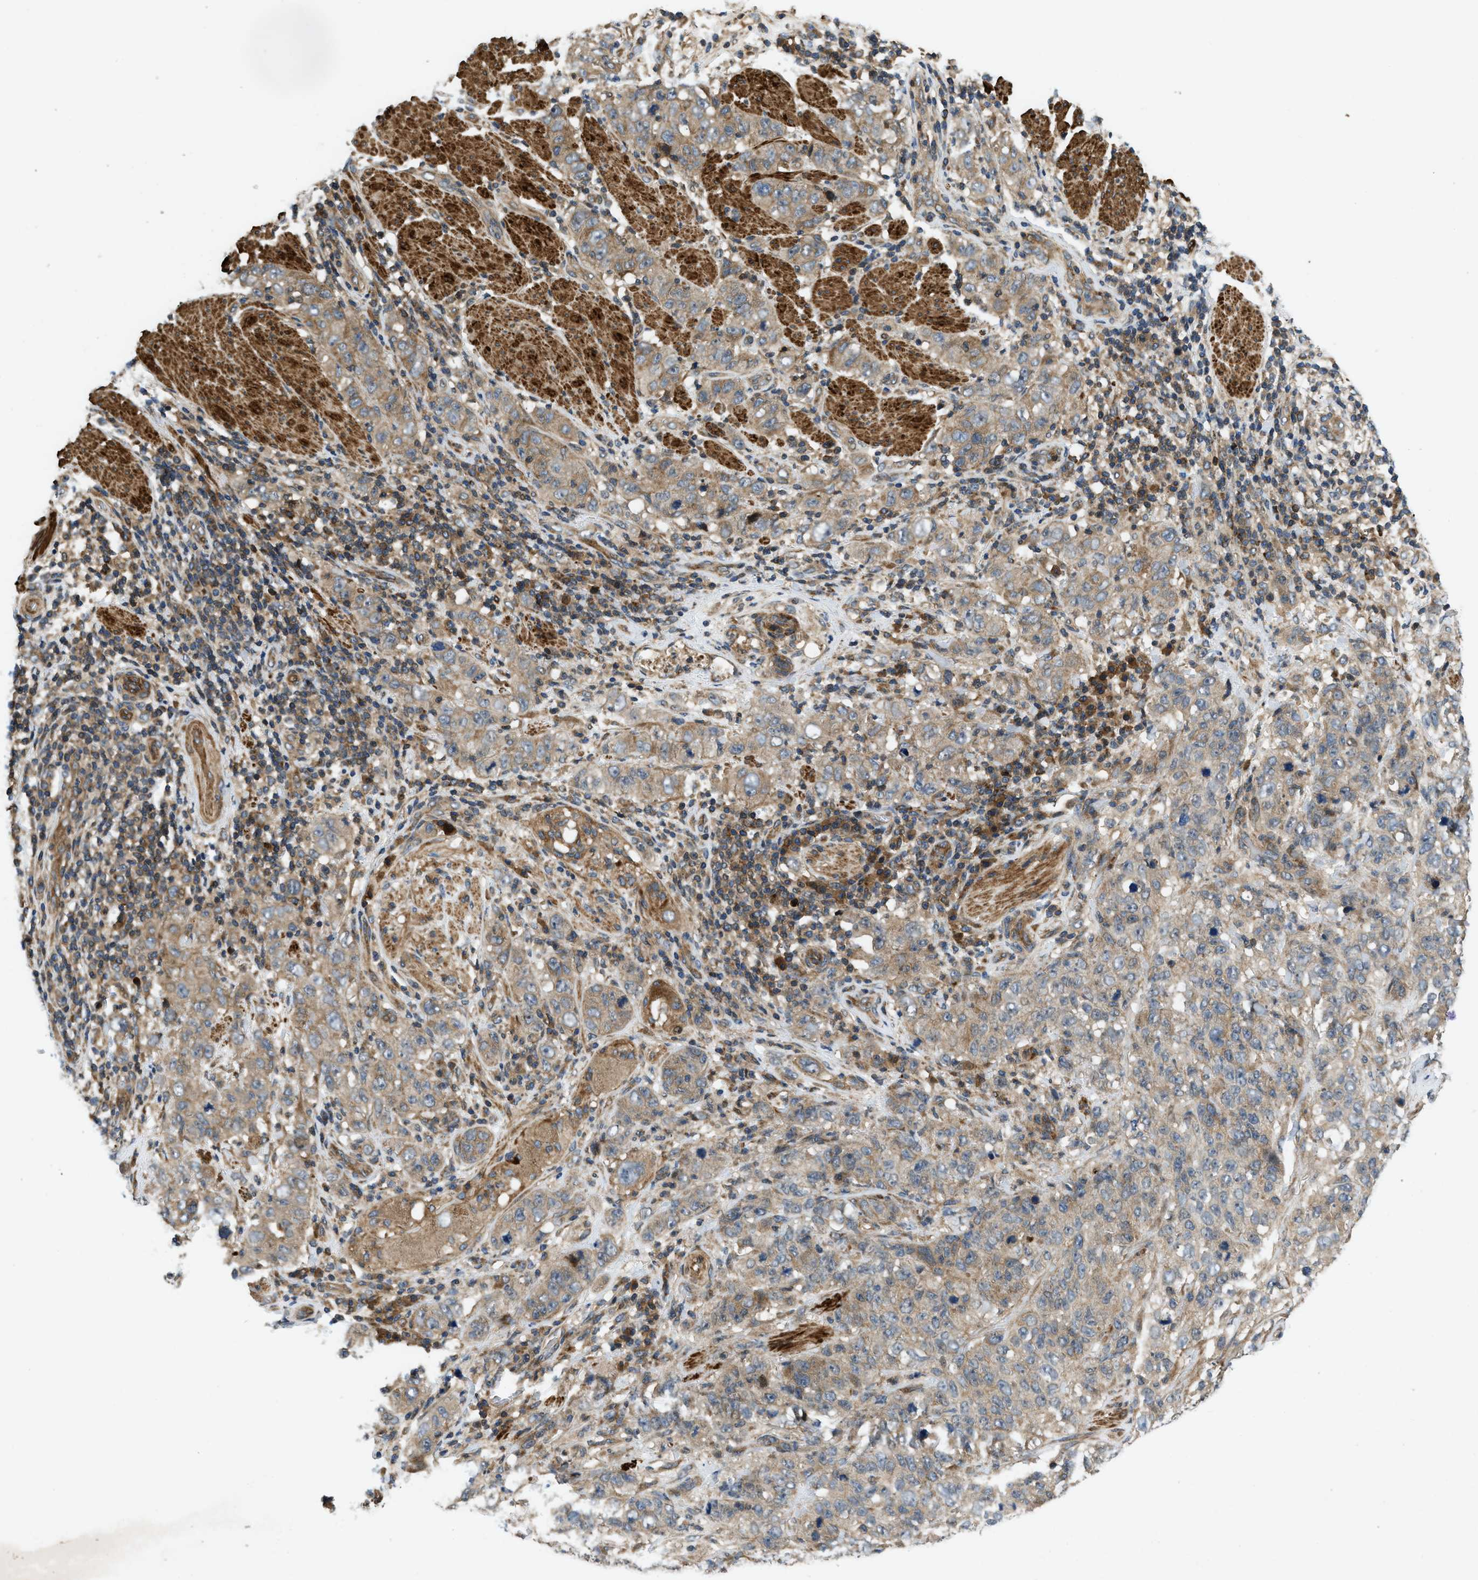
{"staining": {"intensity": "weak", "quantity": ">75%", "location": "cytoplasmic/membranous"}, "tissue": "stomach cancer", "cell_type": "Tumor cells", "image_type": "cancer", "snomed": [{"axis": "morphology", "description": "Adenocarcinoma, NOS"}, {"axis": "topography", "description": "Stomach"}], "caption": "IHC of human stomach adenocarcinoma shows low levels of weak cytoplasmic/membranous expression in approximately >75% of tumor cells. The staining was performed using DAB to visualize the protein expression in brown, while the nuclei were stained in blue with hematoxylin (Magnification: 20x).", "gene": "CNNM3", "patient": {"sex": "male", "age": 48}}